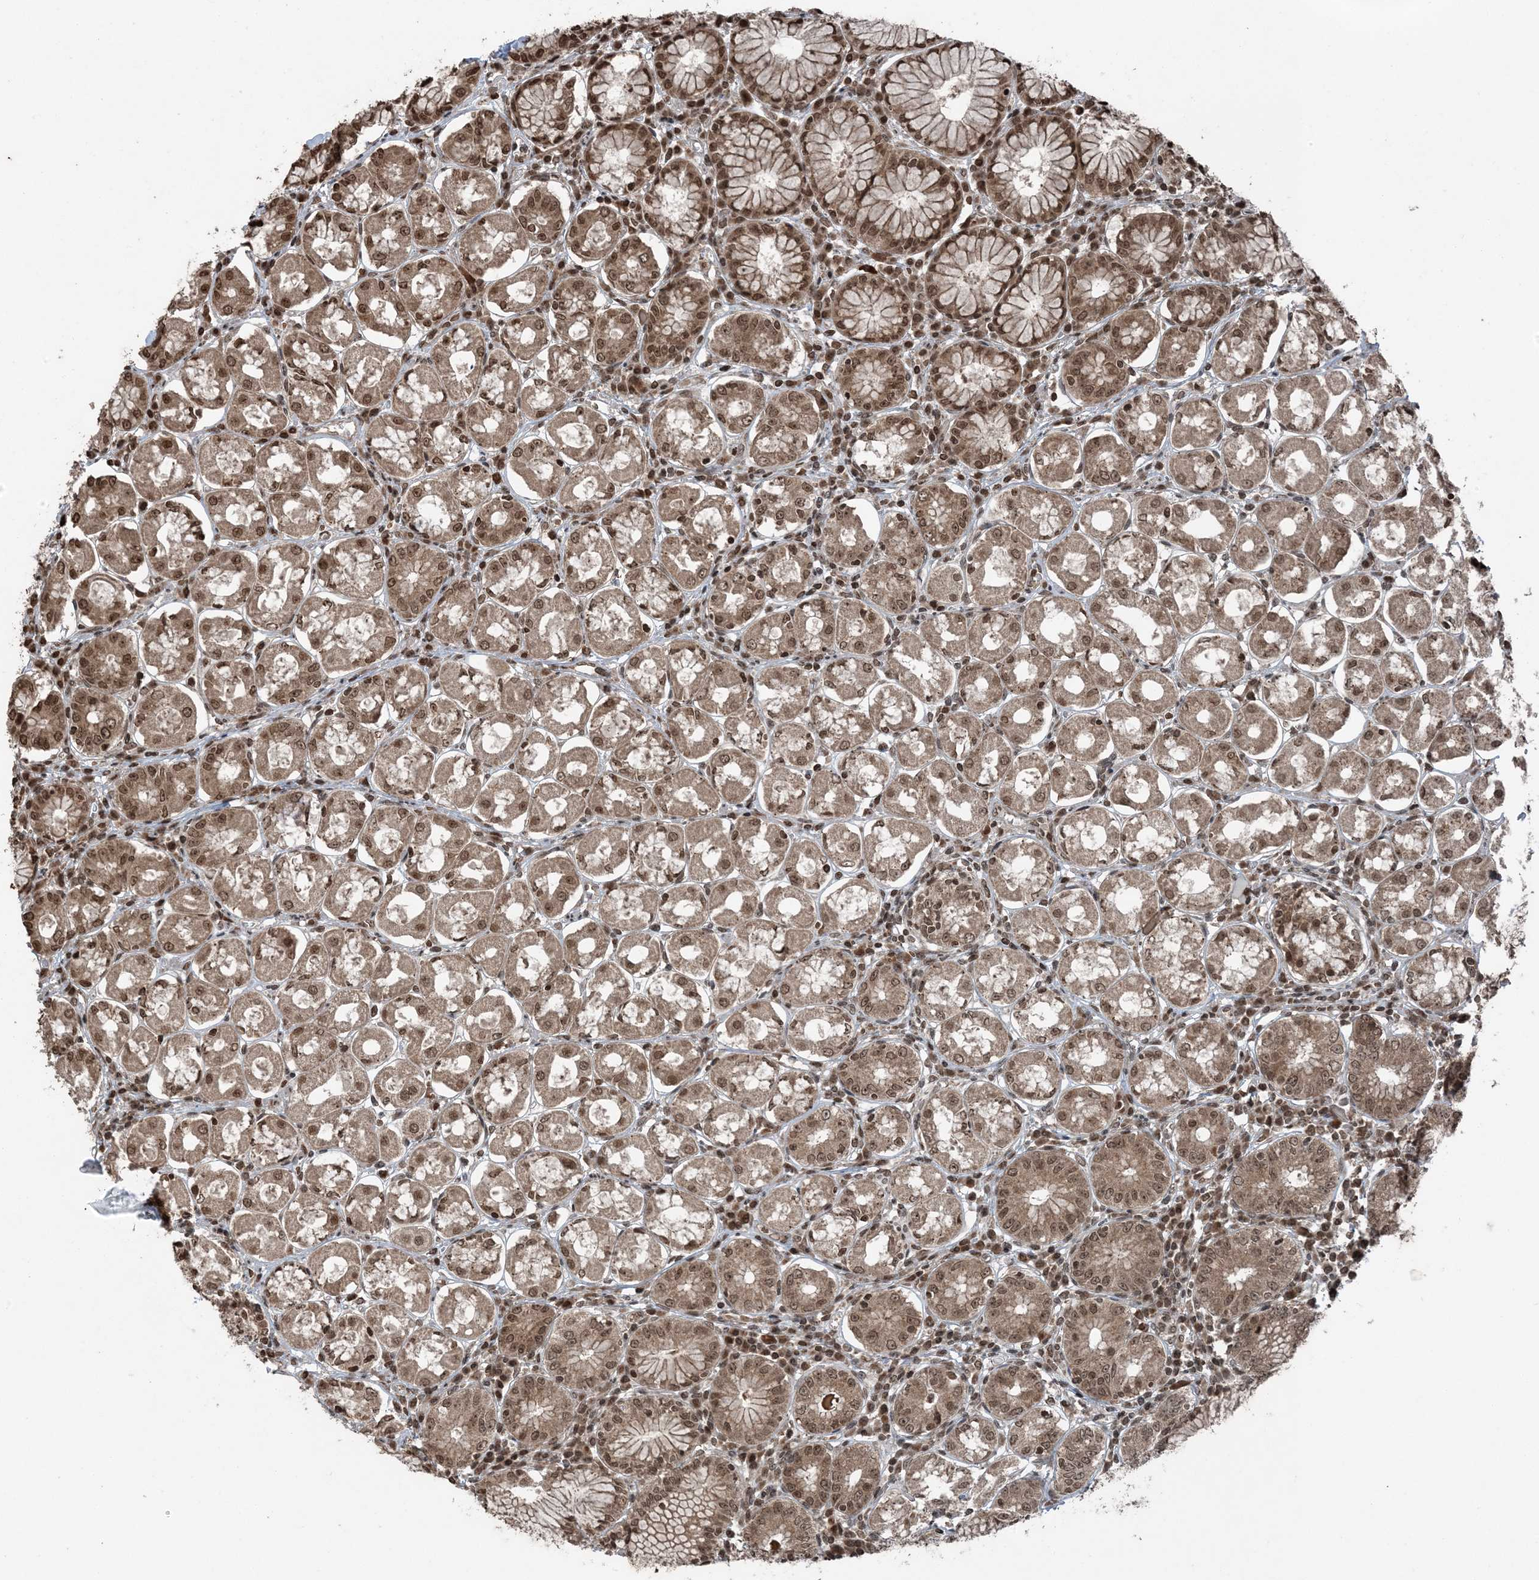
{"staining": {"intensity": "moderate", "quantity": ">75%", "location": "cytoplasmic/membranous,nuclear"}, "tissue": "stomach", "cell_type": "Glandular cells", "image_type": "normal", "snomed": [{"axis": "morphology", "description": "Normal tissue, NOS"}, {"axis": "topography", "description": "Stomach, lower"}], "caption": "The micrograph demonstrates staining of benign stomach, revealing moderate cytoplasmic/membranous,nuclear protein staining (brown color) within glandular cells.", "gene": "ZFAND2B", "patient": {"sex": "female", "age": 56}}